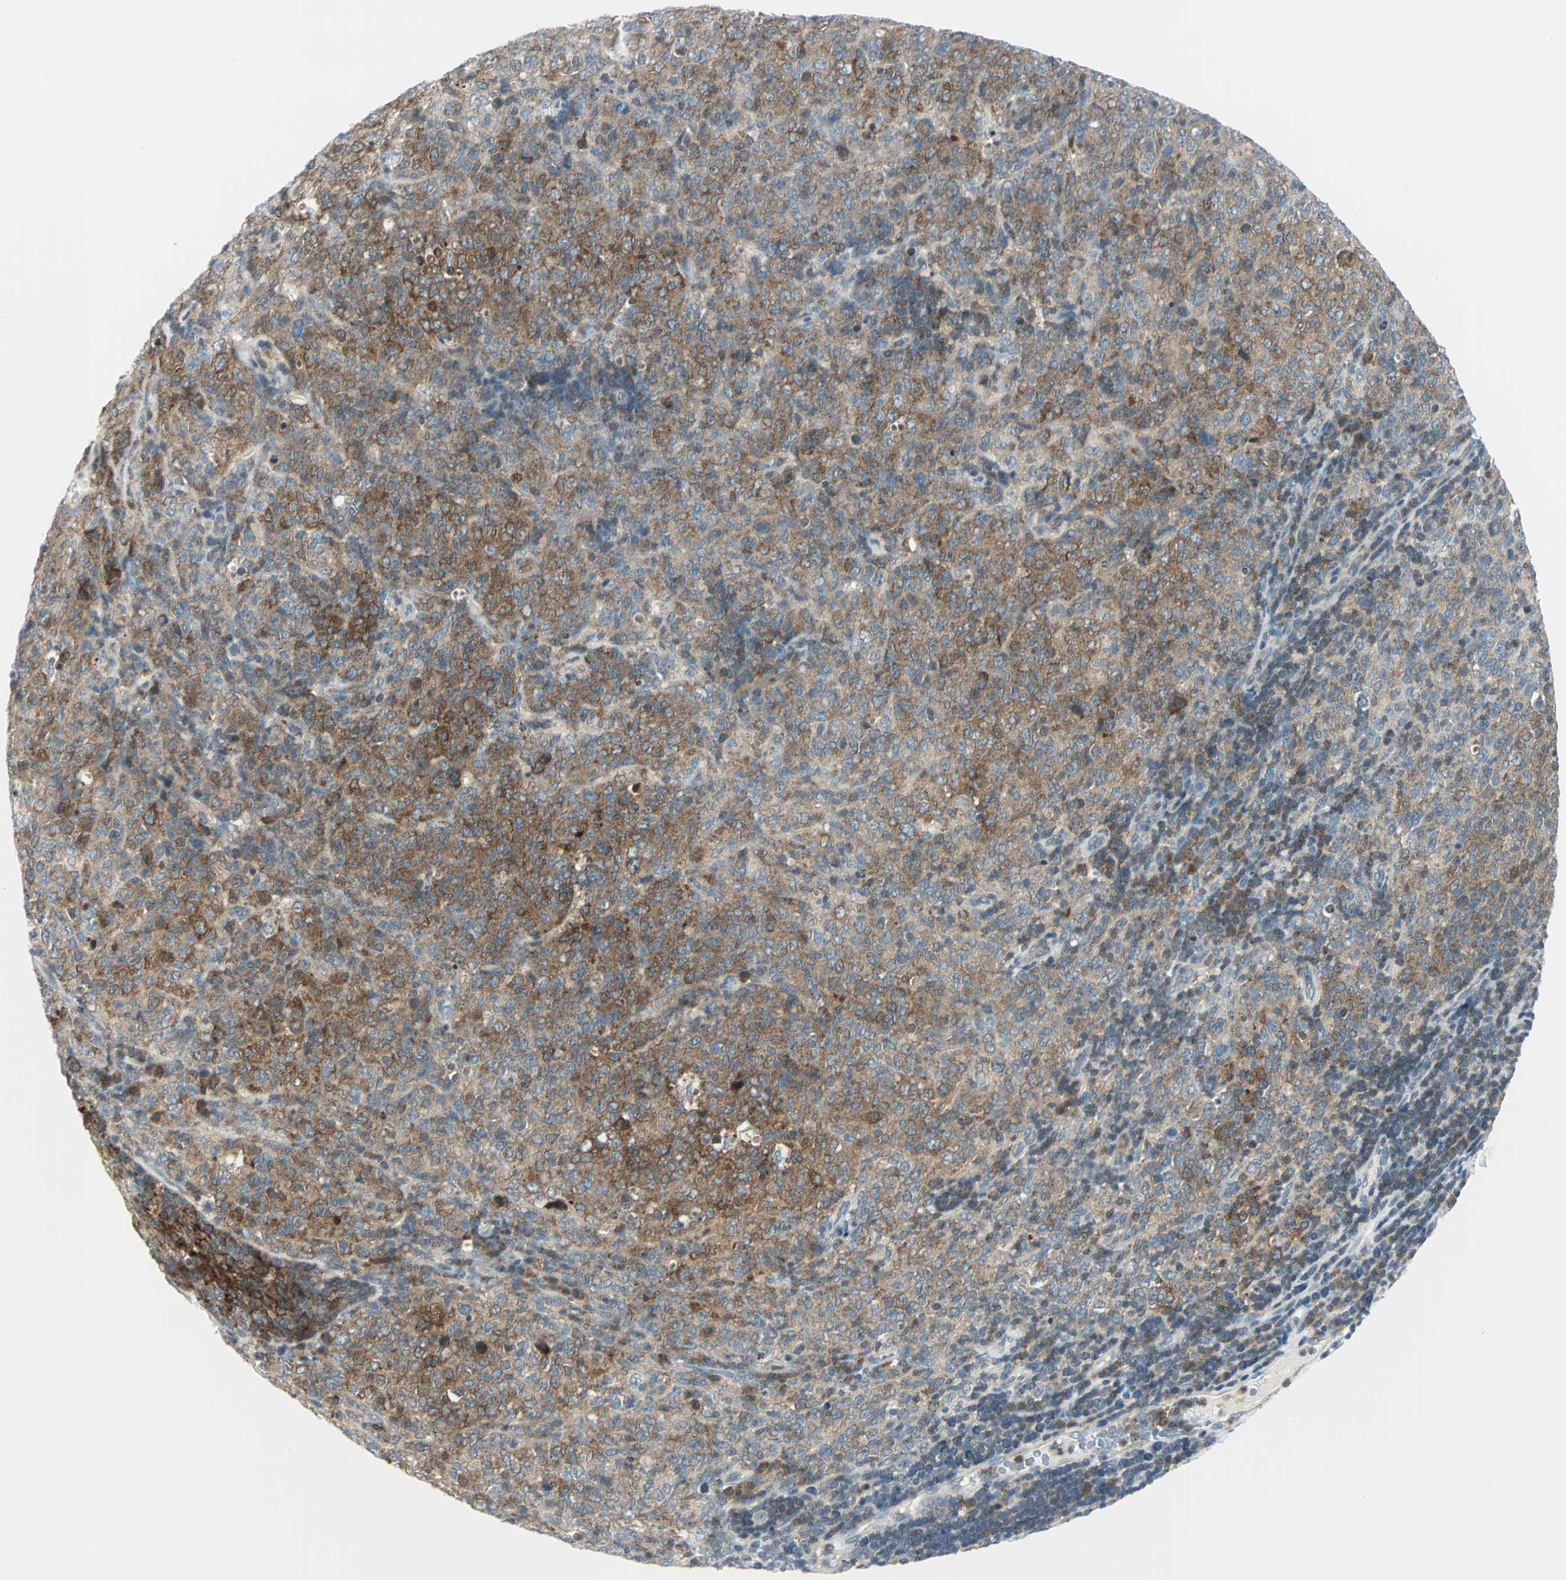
{"staining": {"intensity": "moderate", "quantity": ">75%", "location": "cytoplasmic/membranous"}, "tissue": "lymphoma", "cell_type": "Tumor cells", "image_type": "cancer", "snomed": [{"axis": "morphology", "description": "Malignant lymphoma, non-Hodgkin's type, High grade"}, {"axis": "topography", "description": "Tonsil"}], "caption": "Immunohistochemical staining of human lymphoma demonstrates moderate cytoplasmic/membranous protein staining in approximately >75% of tumor cells. The protein is stained brown, and the nuclei are stained in blue (DAB (3,3'-diaminobenzidine) IHC with brightfield microscopy, high magnification).", "gene": "ALDOA", "patient": {"sex": "female", "age": 36}}